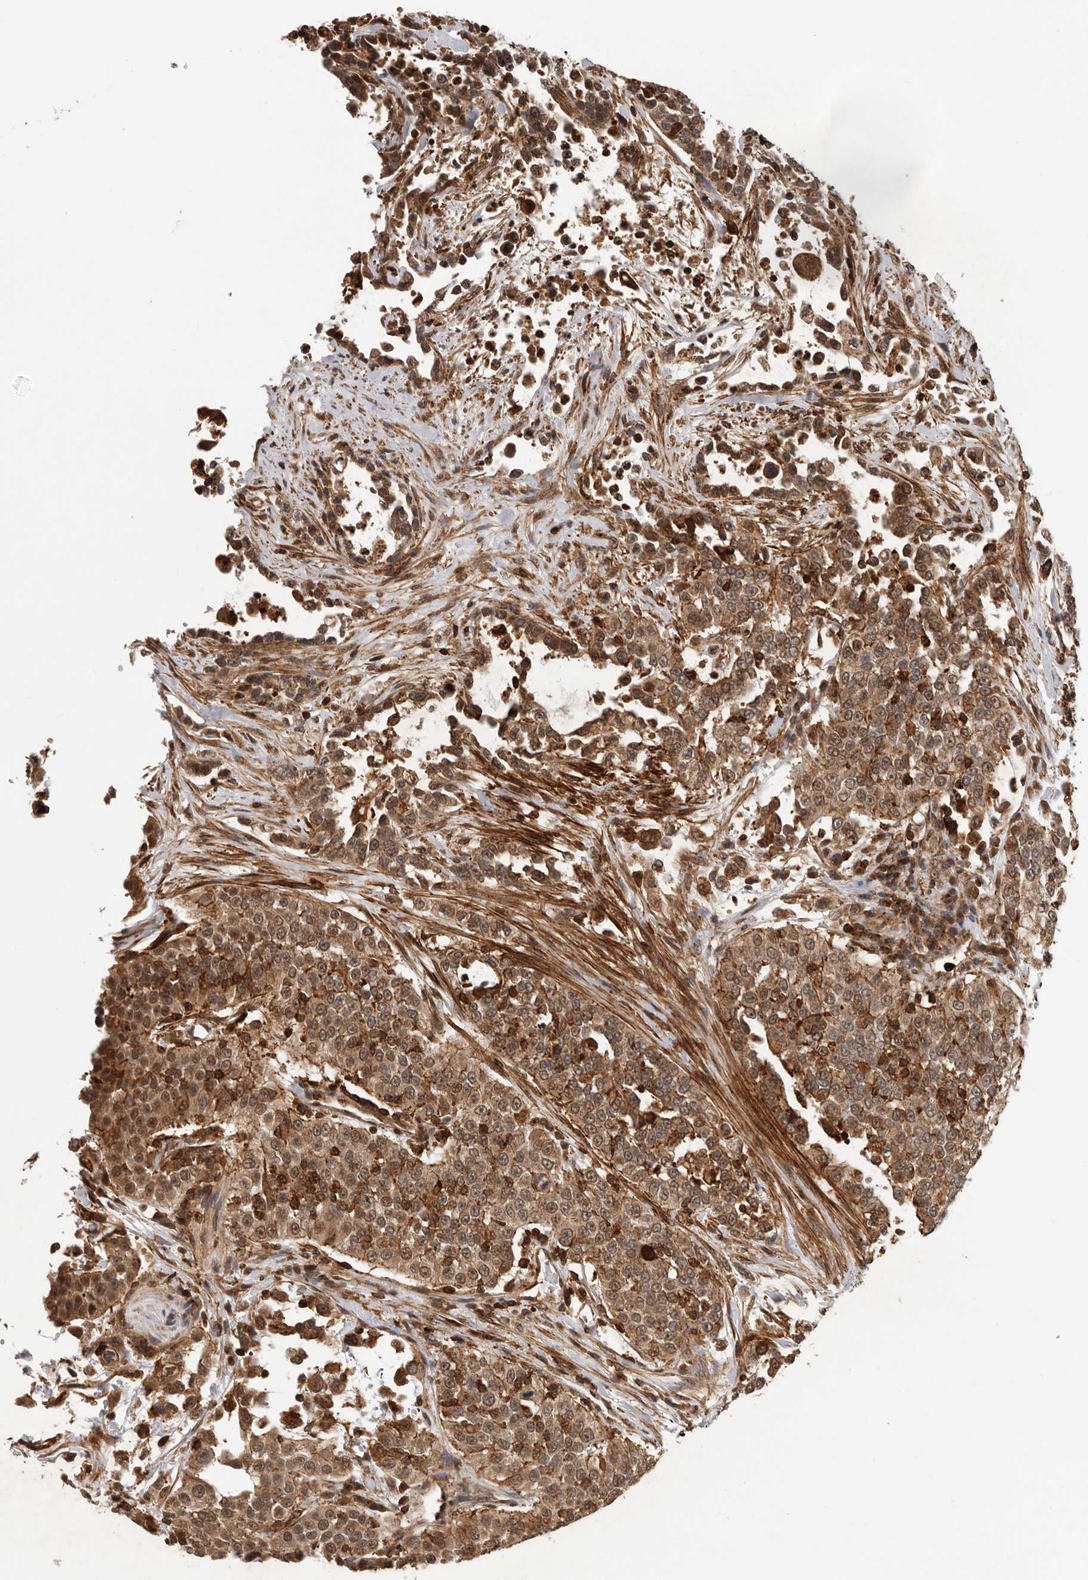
{"staining": {"intensity": "moderate", "quantity": ">75%", "location": "cytoplasmic/membranous,nuclear"}, "tissue": "urothelial cancer", "cell_type": "Tumor cells", "image_type": "cancer", "snomed": [{"axis": "morphology", "description": "Urothelial carcinoma, High grade"}, {"axis": "topography", "description": "Urinary bladder"}], "caption": "Tumor cells demonstrate moderate cytoplasmic/membranous and nuclear positivity in approximately >75% of cells in high-grade urothelial carcinoma.", "gene": "RNF157", "patient": {"sex": "female", "age": 80}}